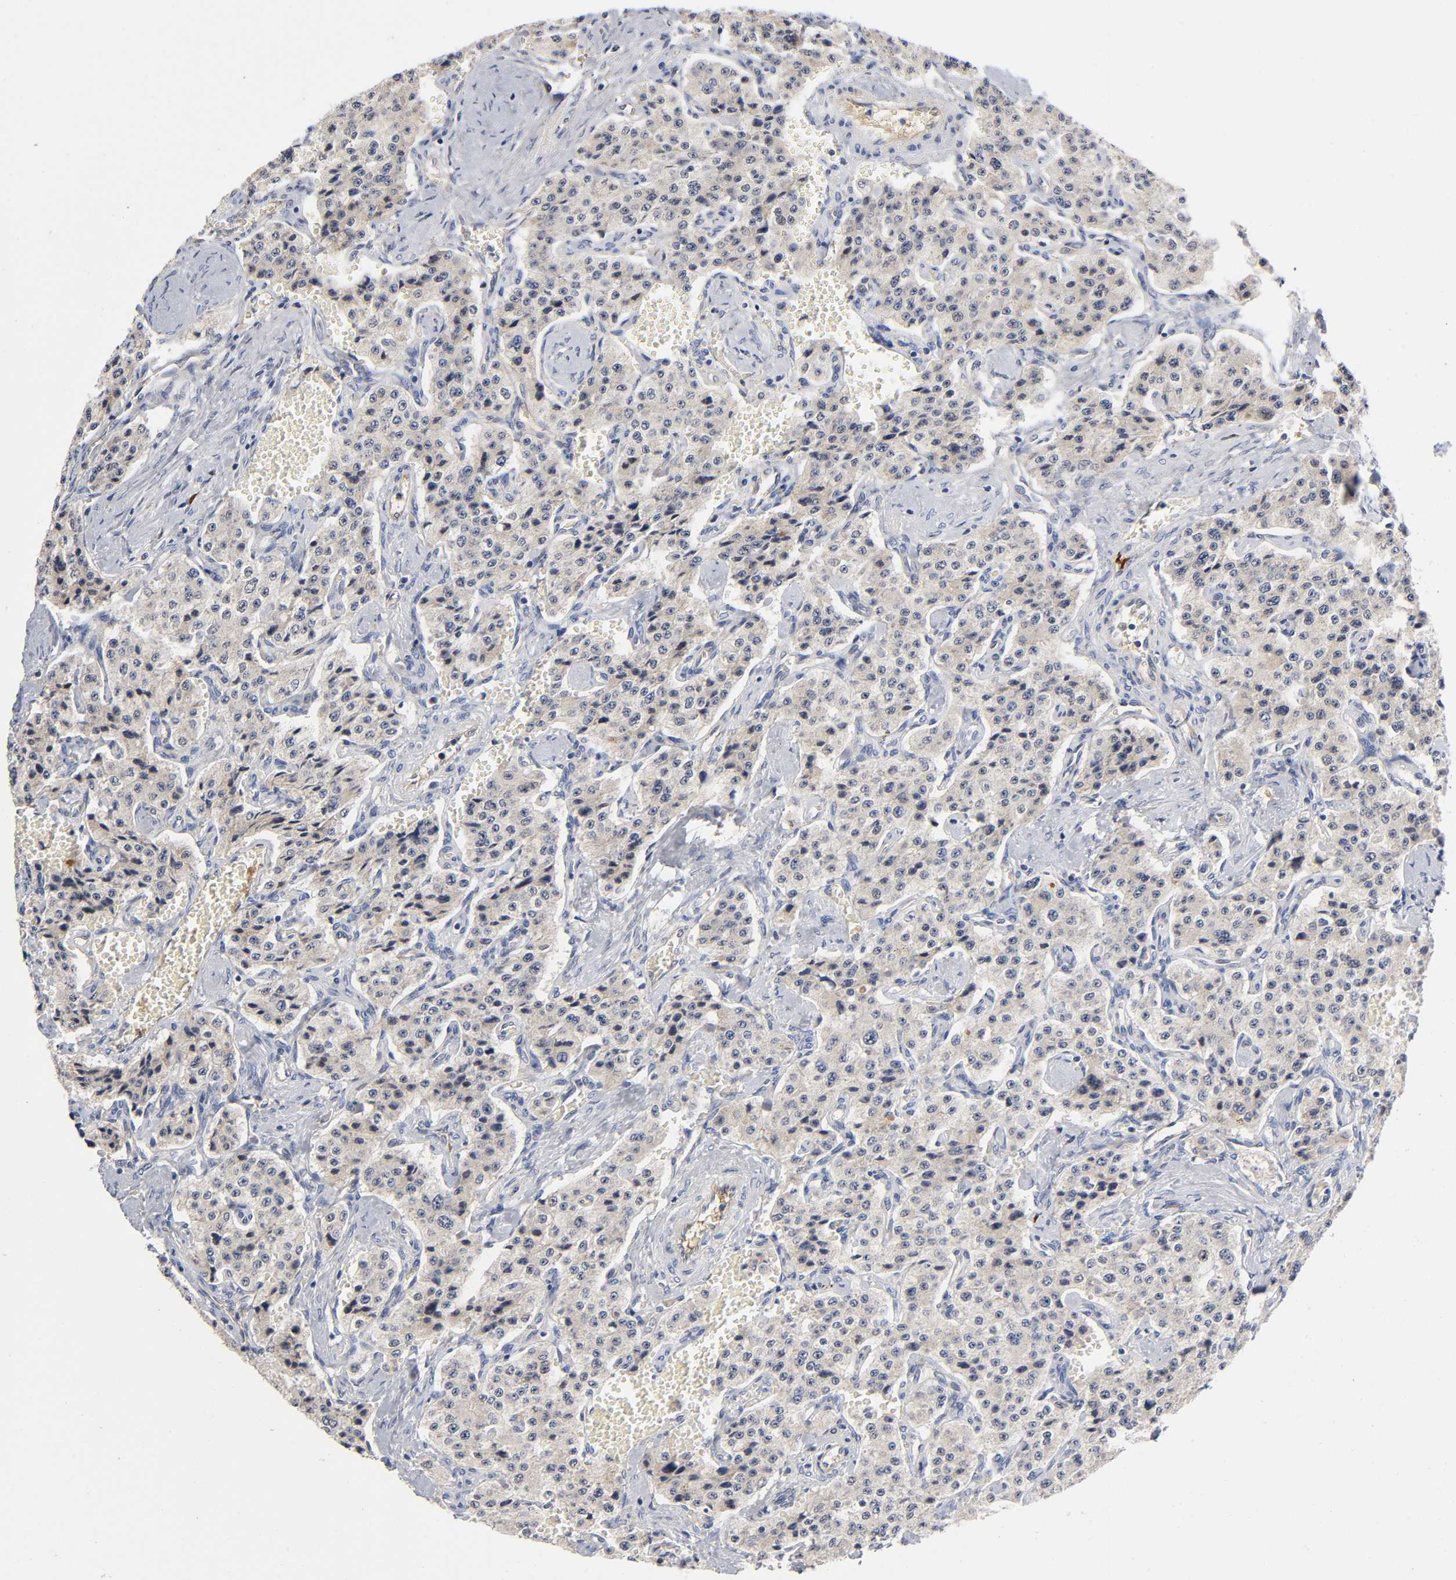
{"staining": {"intensity": "weak", "quantity": ">75%", "location": "cytoplasmic/membranous"}, "tissue": "carcinoid", "cell_type": "Tumor cells", "image_type": "cancer", "snomed": [{"axis": "morphology", "description": "Carcinoid, malignant, NOS"}, {"axis": "topography", "description": "Small intestine"}], "caption": "Carcinoid tissue exhibits weak cytoplasmic/membranous staining in about >75% of tumor cells, visualized by immunohistochemistry.", "gene": "NOVA1", "patient": {"sex": "male", "age": 52}}